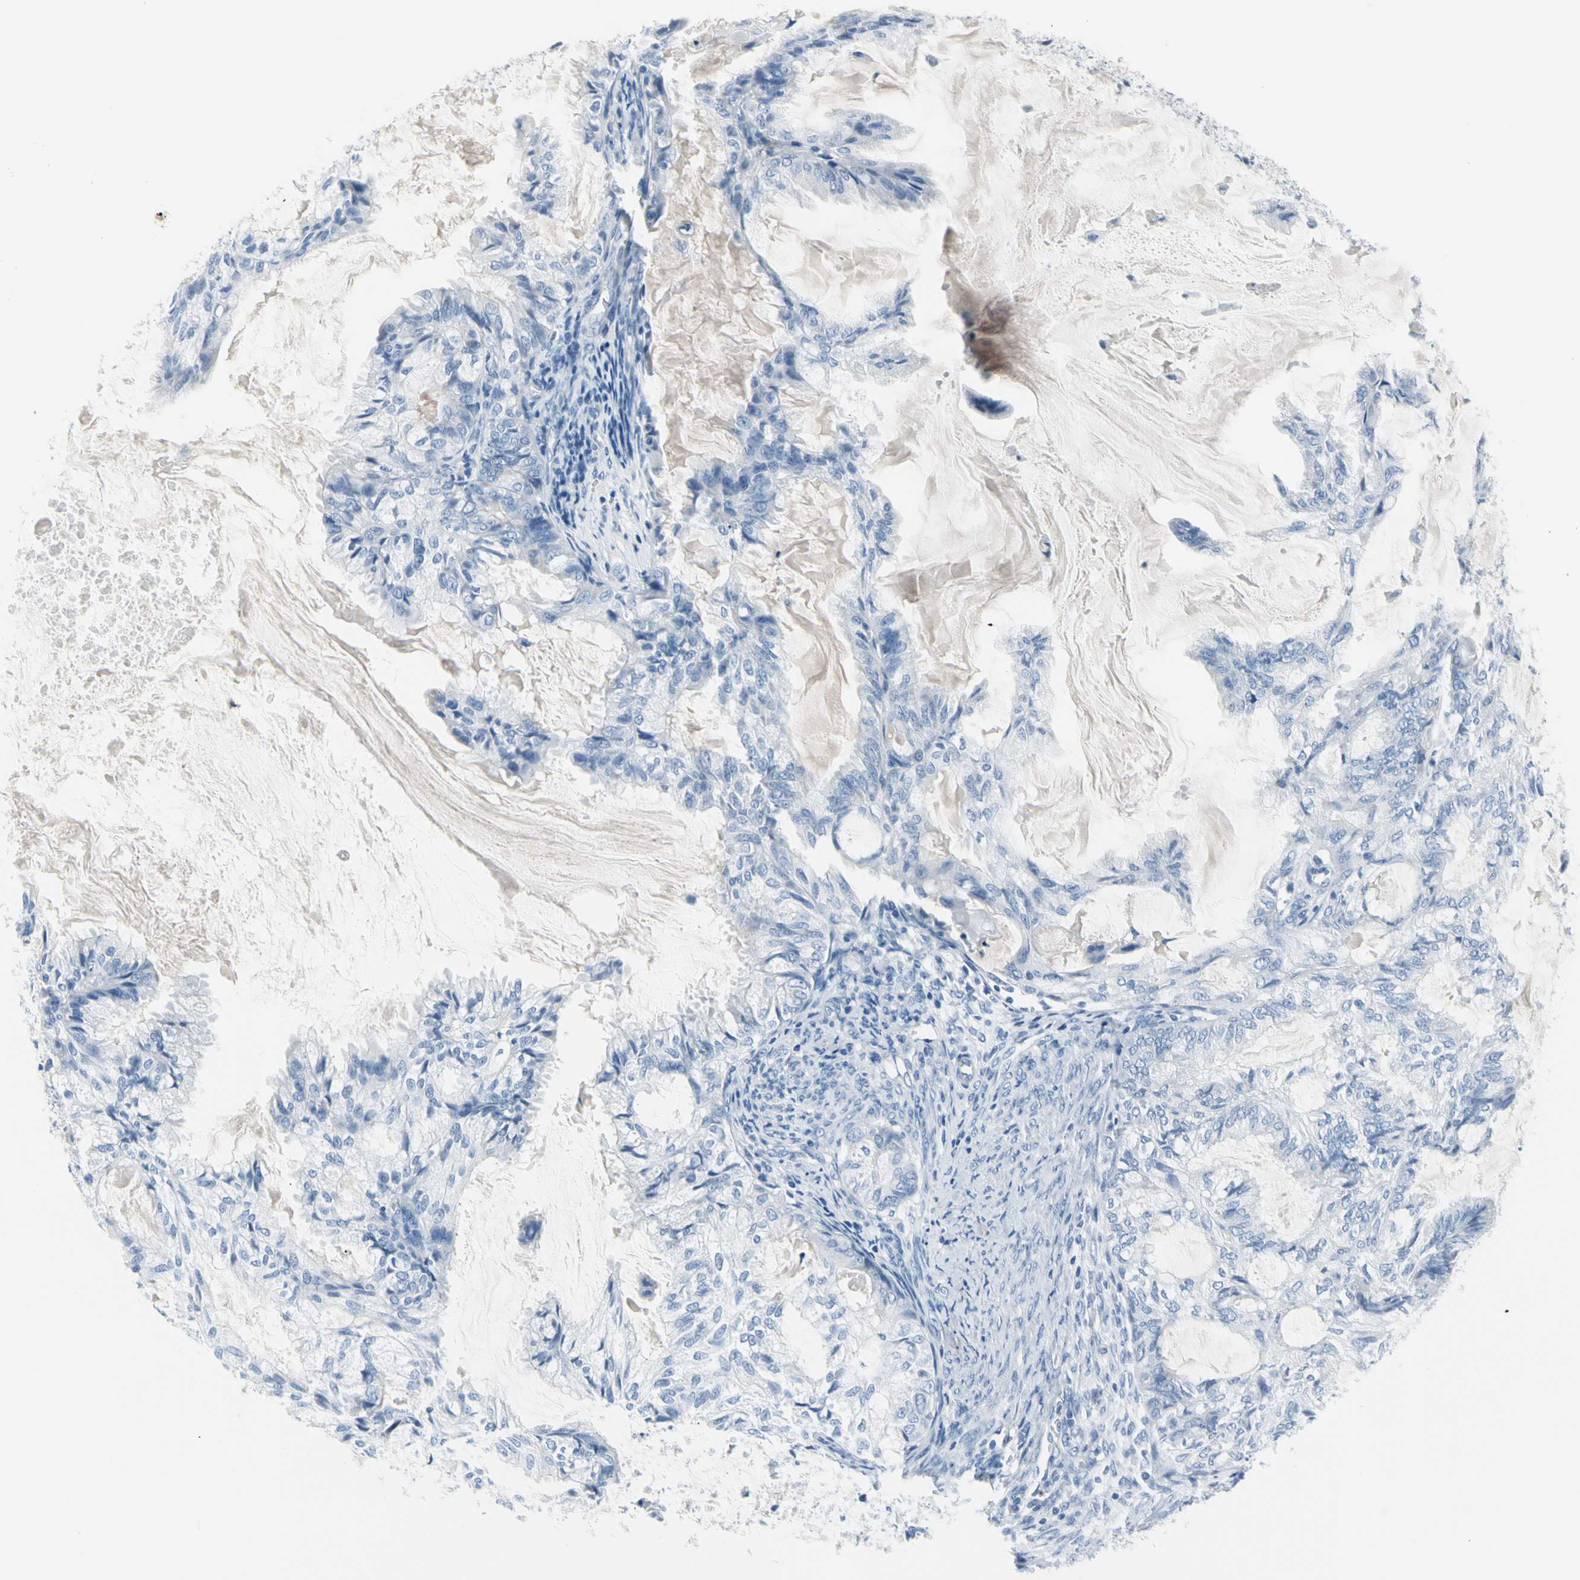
{"staining": {"intensity": "negative", "quantity": "none", "location": "none"}, "tissue": "cervical cancer", "cell_type": "Tumor cells", "image_type": "cancer", "snomed": [{"axis": "morphology", "description": "Normal tissue, NOS"}, {"axis": "morphology", "description": "Adenocarcinoma, NOS"}, {"axis": "topography", "description": "Cervix"}, {"axis": "topography", "description": "Endometrium"}], "caption": "DAB immunohistochemical staining of human cervical cancer shows no significant staining in tumor cells.", "gene": "TPO", "patient": {"sex": "female", "age": 86}}